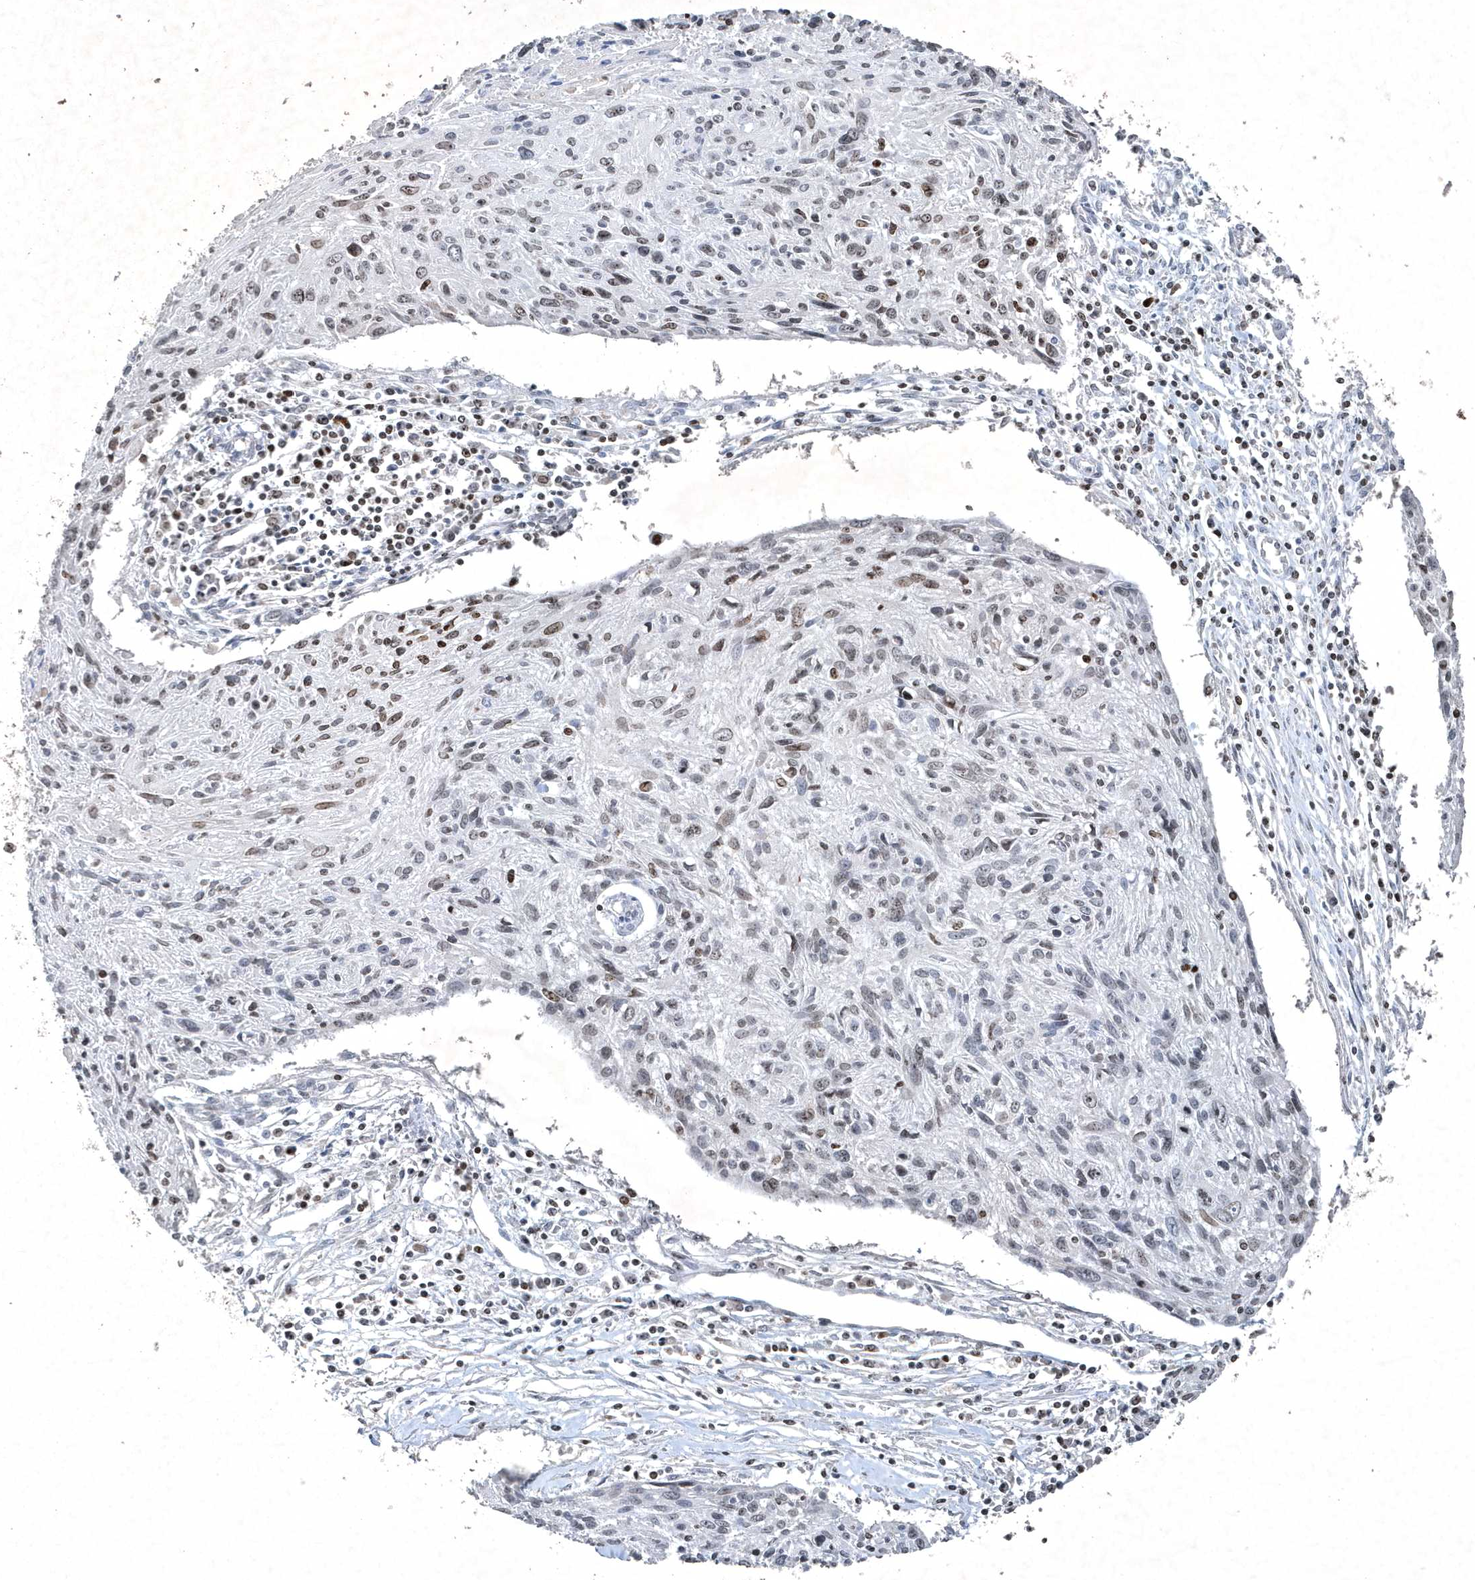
{"staining": {"intensity": "moderate", "quantity": "25%-75%", "location": "nuclear"}, "tissue": "cervical cancer", "cell_type": "Tumor cells", "image_type": "cancer", "snomed": [{"axis": "morphology", "description": "Squamous cell carcinoma, NOS"}, {"axis": "topography", "description": "Cervix"}], "caption": "Protein expression analysis of squamous cell carcinoma (cervical) shows moderate nuclear expression in approximately 25%-75% of tumor cells.", "gene": "QTRT2", "patient": {"sex": "female", "age": 51}}